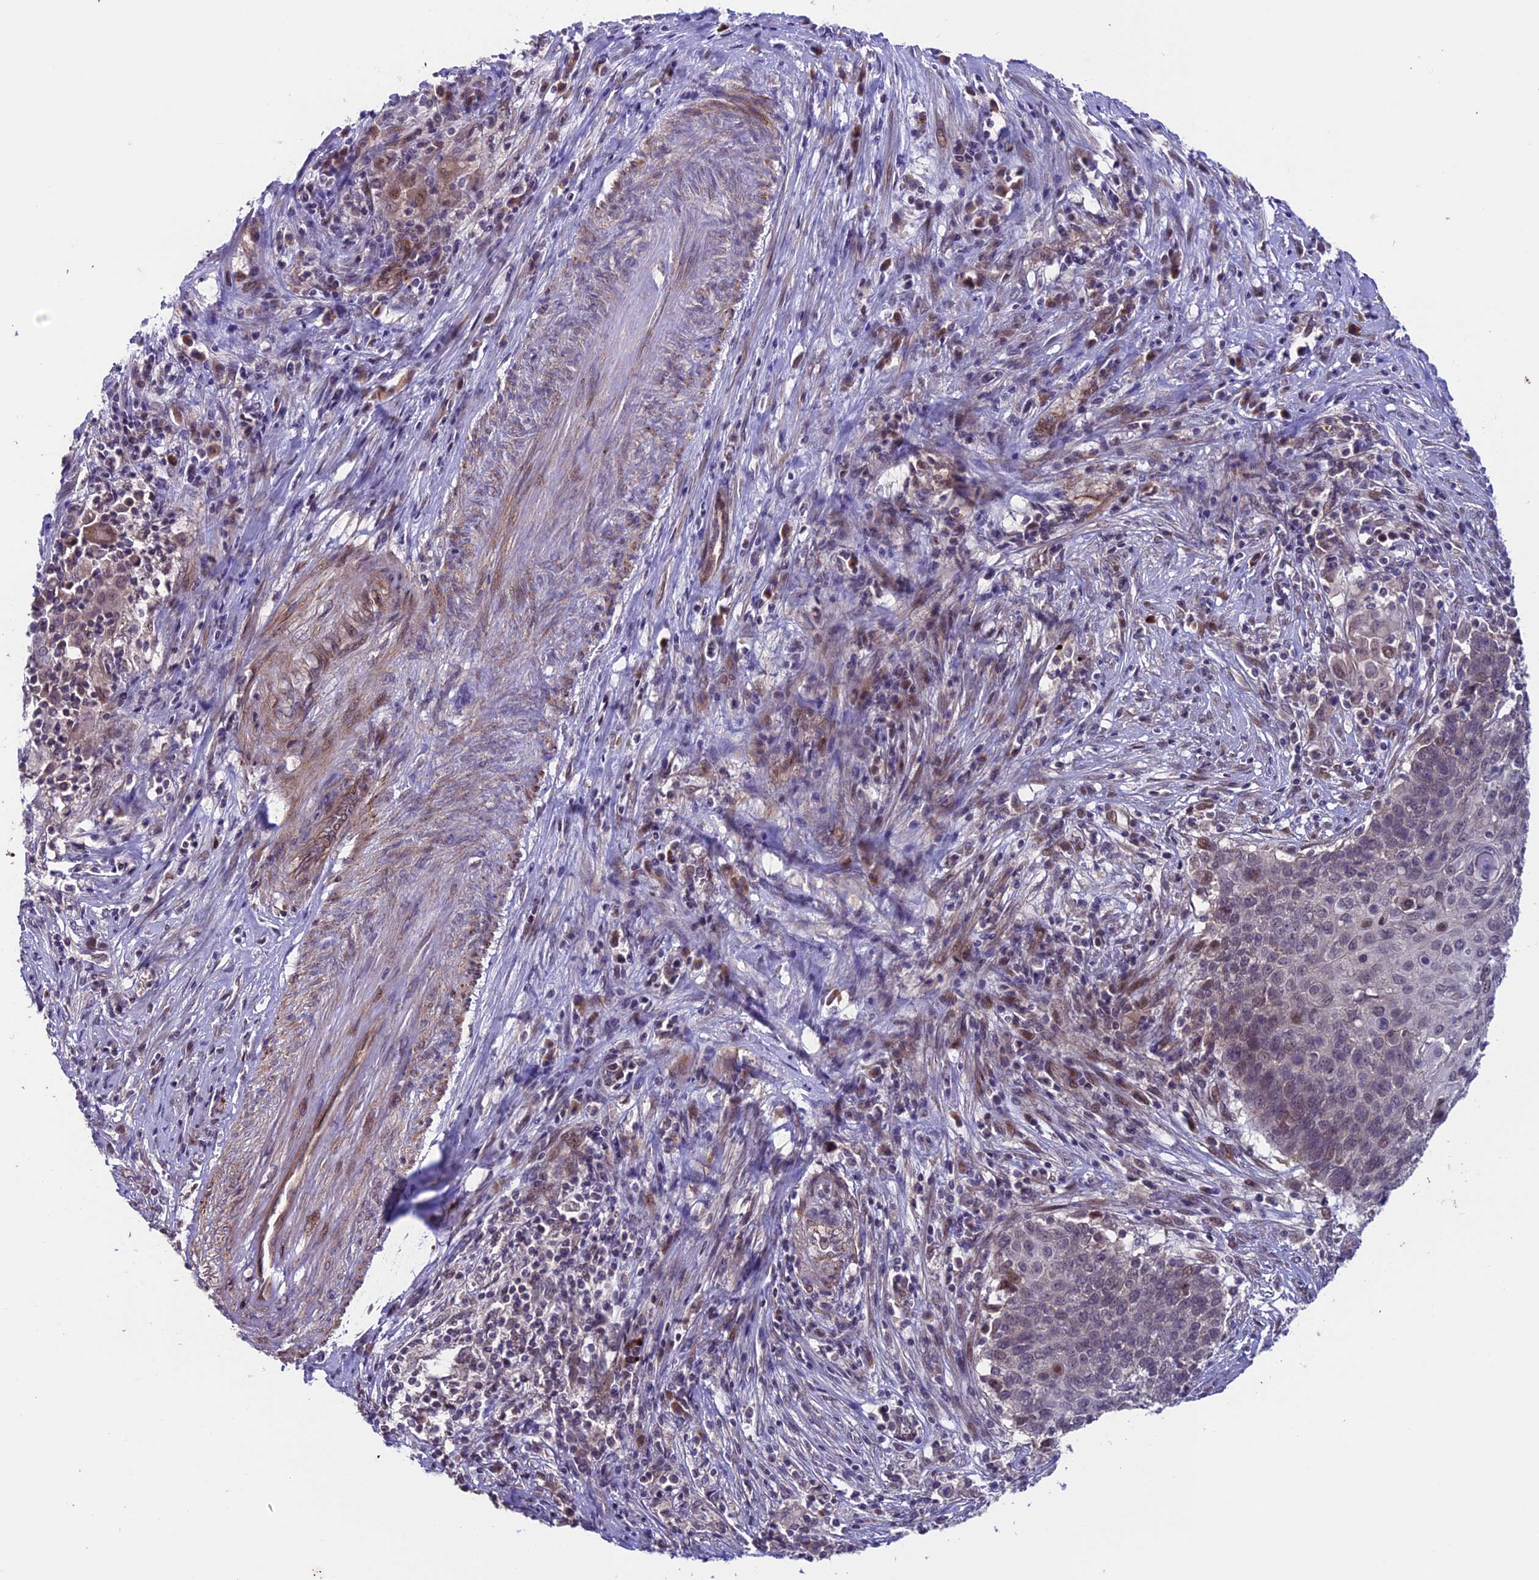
{"staining": {"intensity": "negative", "quantity": "none", "location": "none"}, "tissue": "cervical cancer", "cell_type": "Tumor cells", "image_type": "cancer", "snomed": [{"axis": "morphology", "description": "Squamous cell carcinoma, NOS"}, {"axis": "topography", "description": "Cervix"}], "caption": "Image shows no protein positivity in tumor cells of cervical squamous cell carcinoma tissue. The staining was performed using DAB to visualize the protein expression in brown, while the nuclei were stained in blue with hematoxylin (Magnification: 20x).", "gene": "SIPA1L3", "patient": {"sex": "female", "age": 39}}